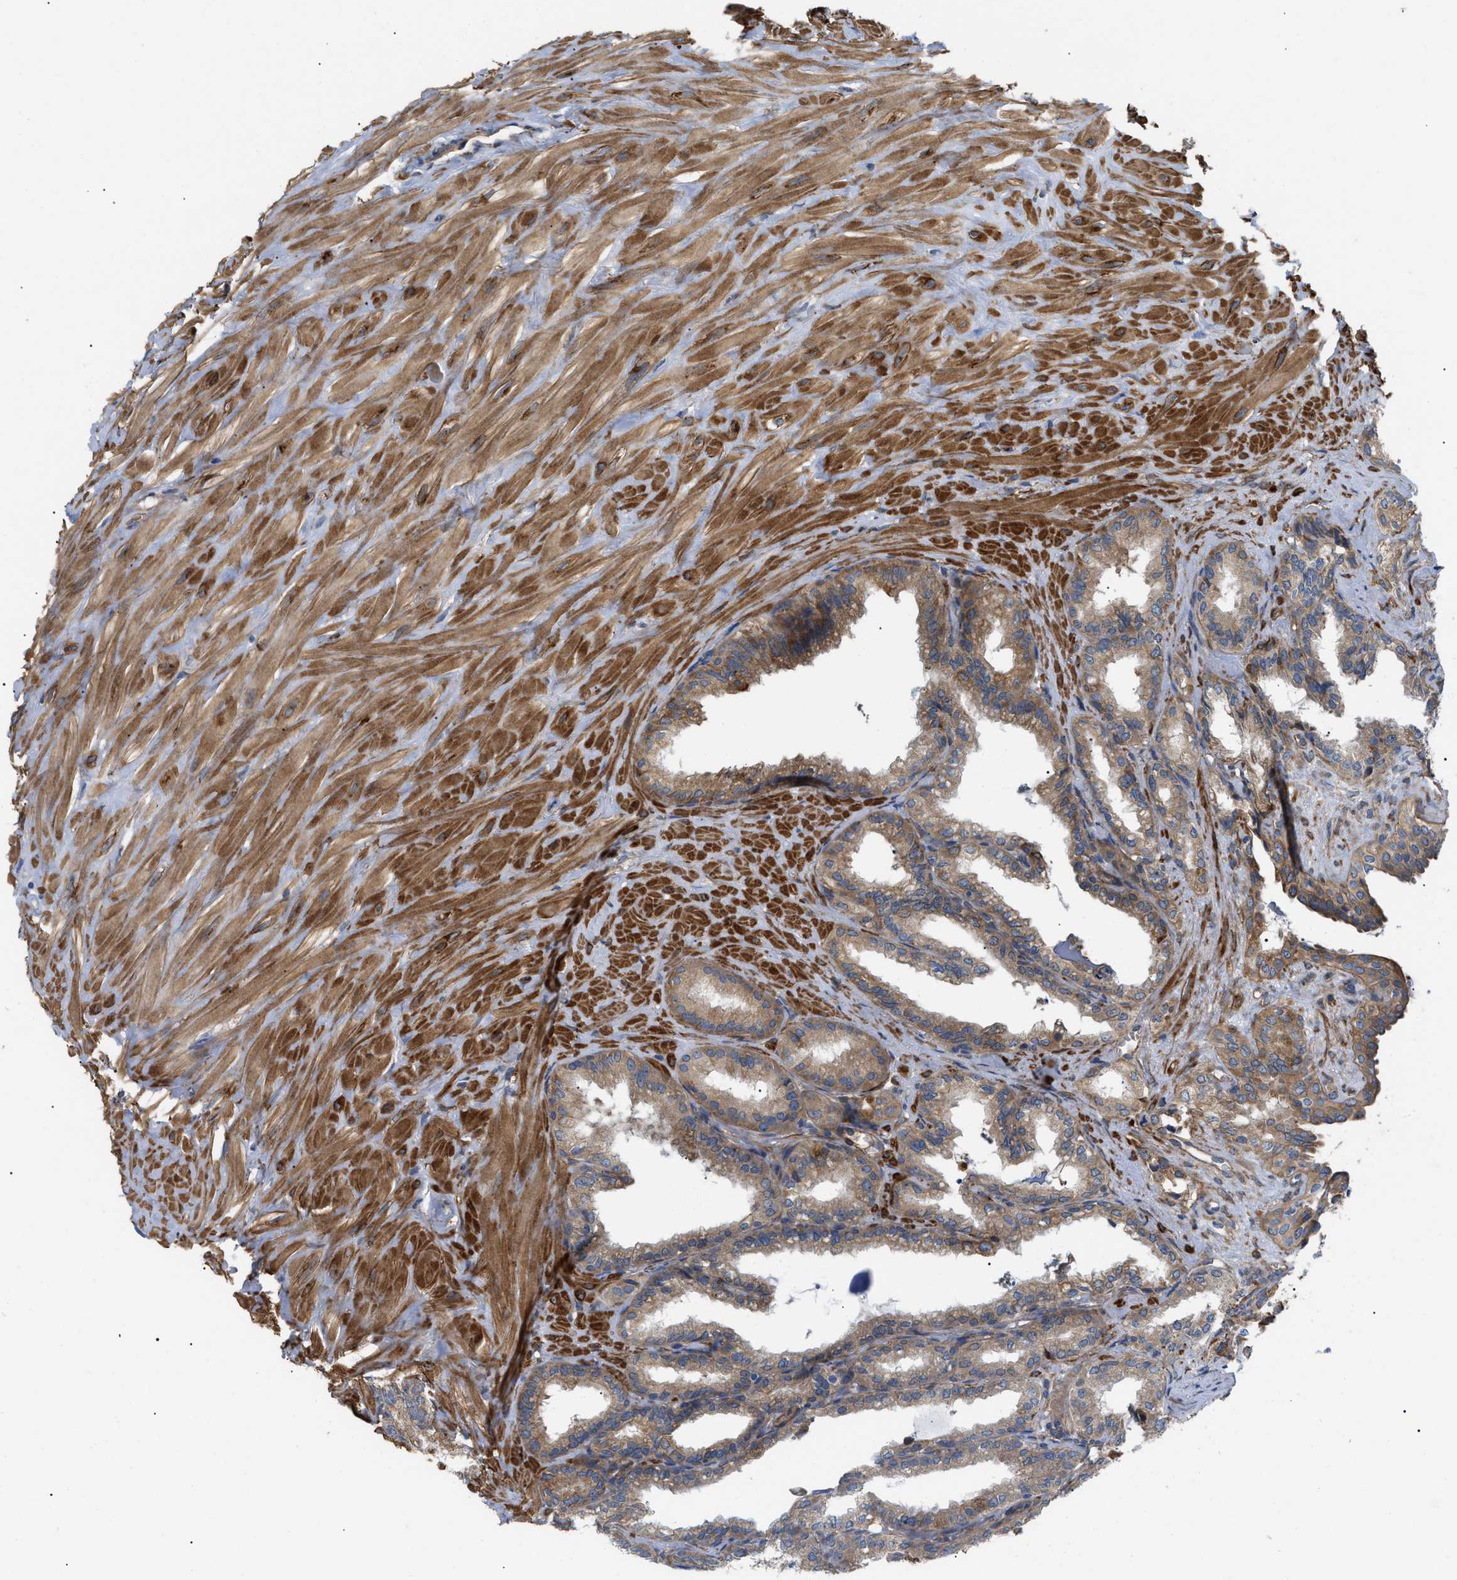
{"staining": {"intensity": "moderate", "quantity": ">75%", "location": "cytoplasmic/membranous"}, "tissue": "seminal vesicle", "cell_type": "Glandular cells", "image_type": "normal", "snomed": [{"axis": "morphology", "description": "Normal tissue, NOS"}, {"axis": "topography", "description": "Seminal veicle"}], "caption": "Human seminal vesicle stained for a protein (brown) displays moderate cytoplasmic/membranous positive expression in approximately >75% of glandular cells.", "gene": "MYO10", "patient": {"sex": "male", "age": 64}}